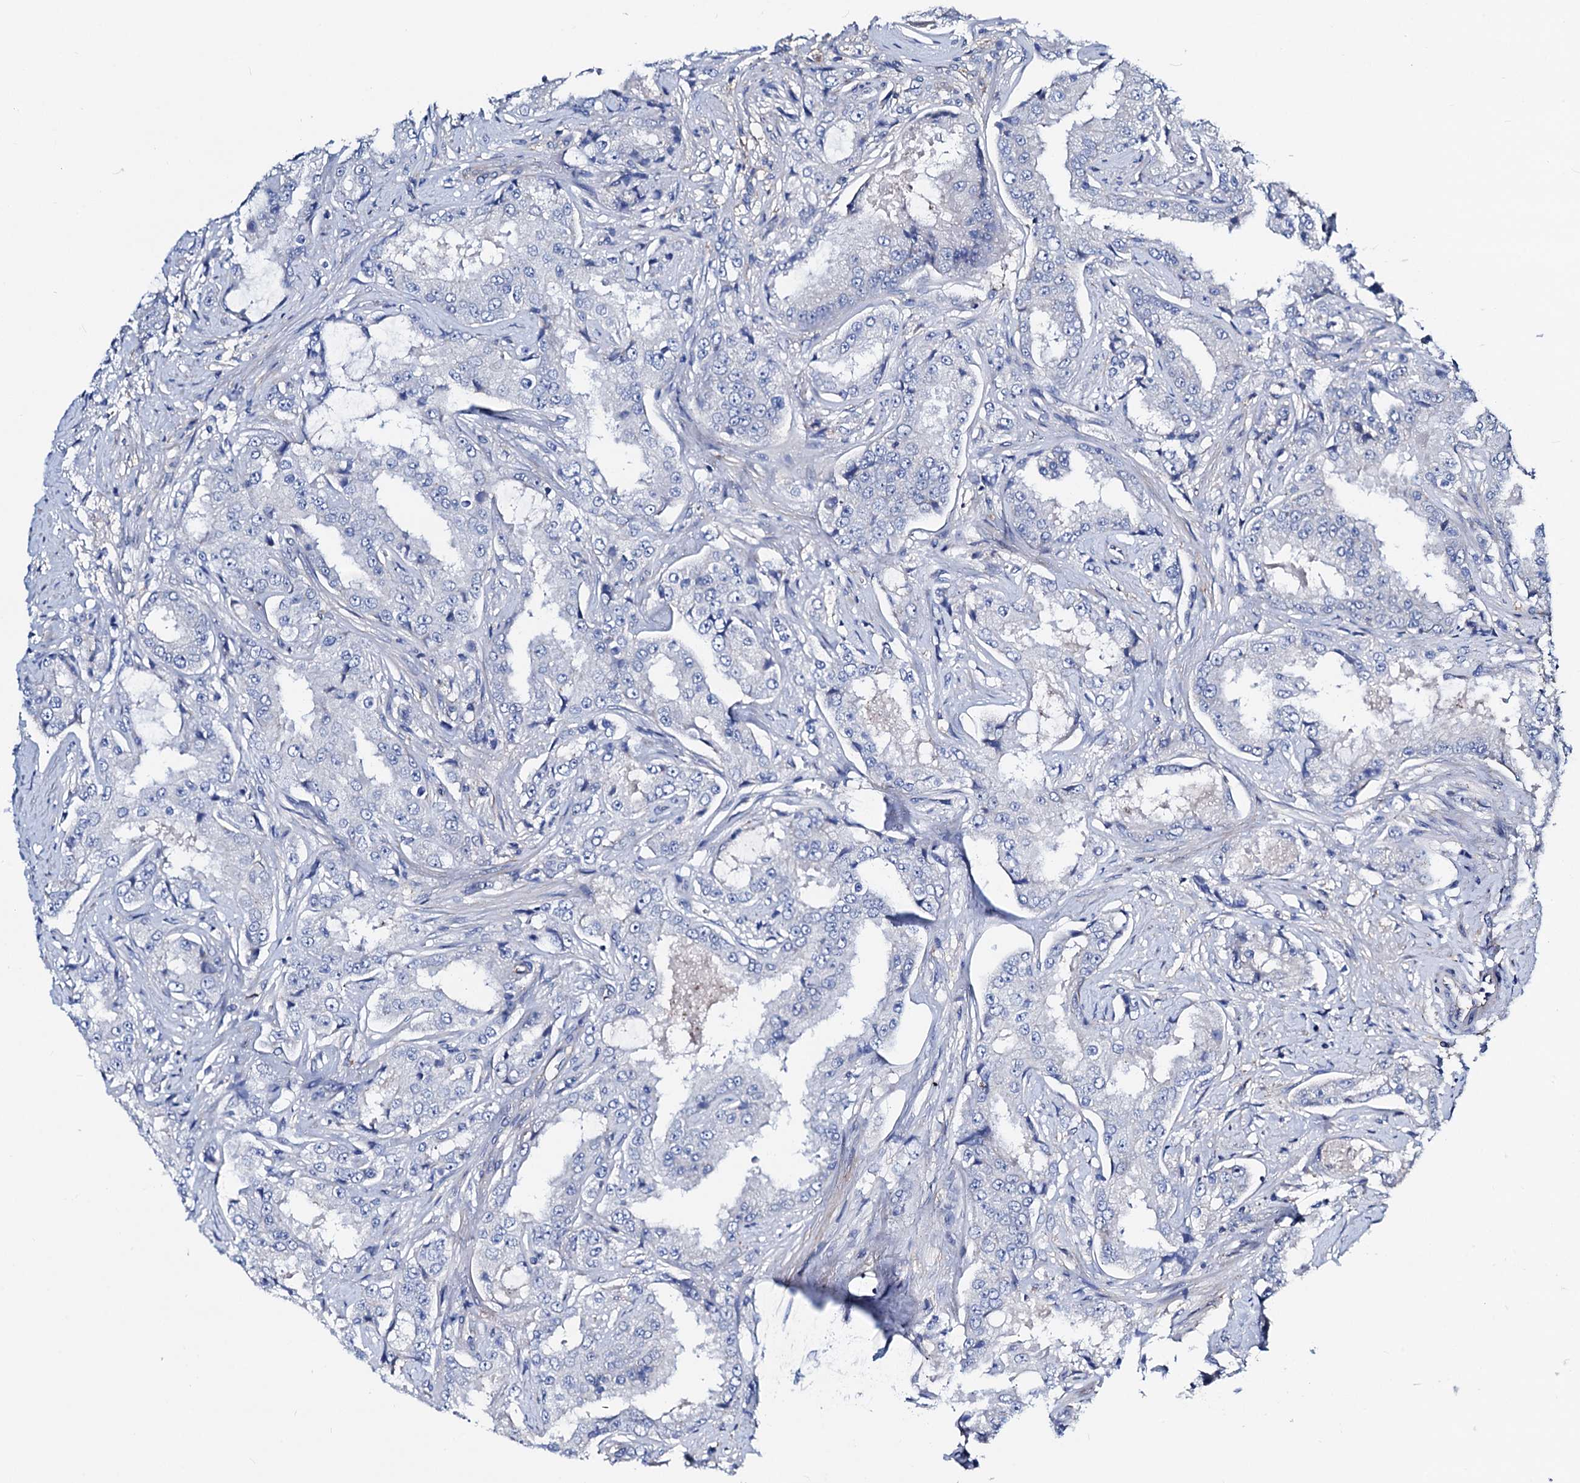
{"staining": {"intensity": "negative", "quantity": "none", "location": "none"}, "tissue": "prostate cancer", "cell_type": "Tumor cells", "image_type": "cancer", "snomed": [{"axis": "morphology", "description": "Adenocarcinoma, High grade"}, {"axis": "topography", "description": "Prostate"}], "caption": "Histopathology image shows no protein staining in tumor cells of prostate adenocarcinoma (high-grade) tissue.", "gene": "GCOM1", "patient": {"sex": "male", "age": 73}}